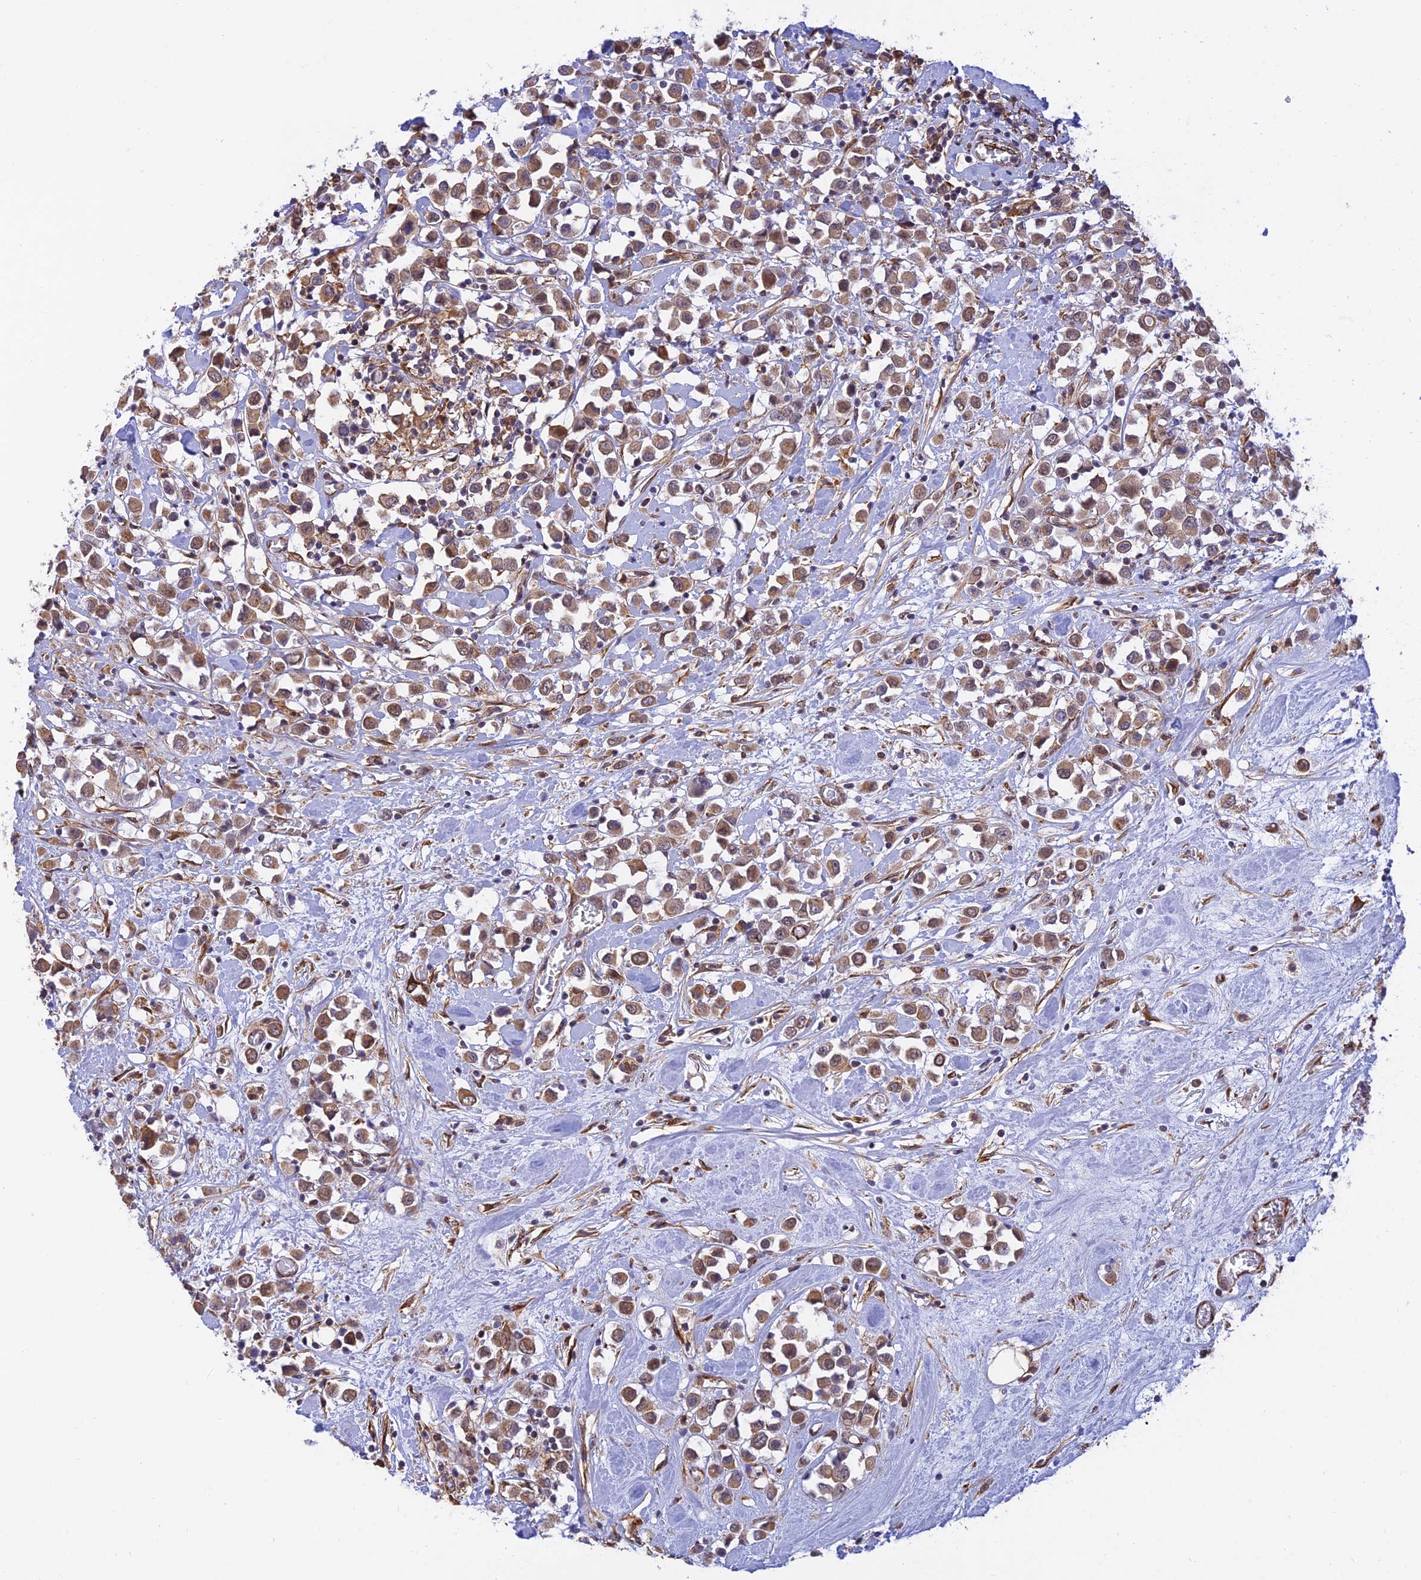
{"staining": {"intensity": "moderate", "quantity": ">75%", "location": "cytoplasmic/membranous,nuclear"}, "tissue": "breast cancer", "cell_type": "Tumor cells", "image_type": "cancer", "snomed": [{"axis": "morphology", "description": "Duct carcinoma"}, {"axis": "topography", "description": "Breast"}], "caption": "This histopathology image displays IHC staining of breast cancer (infiltrating ductal carcinoma), with medium moderate cytoplasmic/membranous and nuclear positivity in about >75% of tumor cells.", "gene": "PAGR1", "patient": {"sex": "female", "age": 61}}